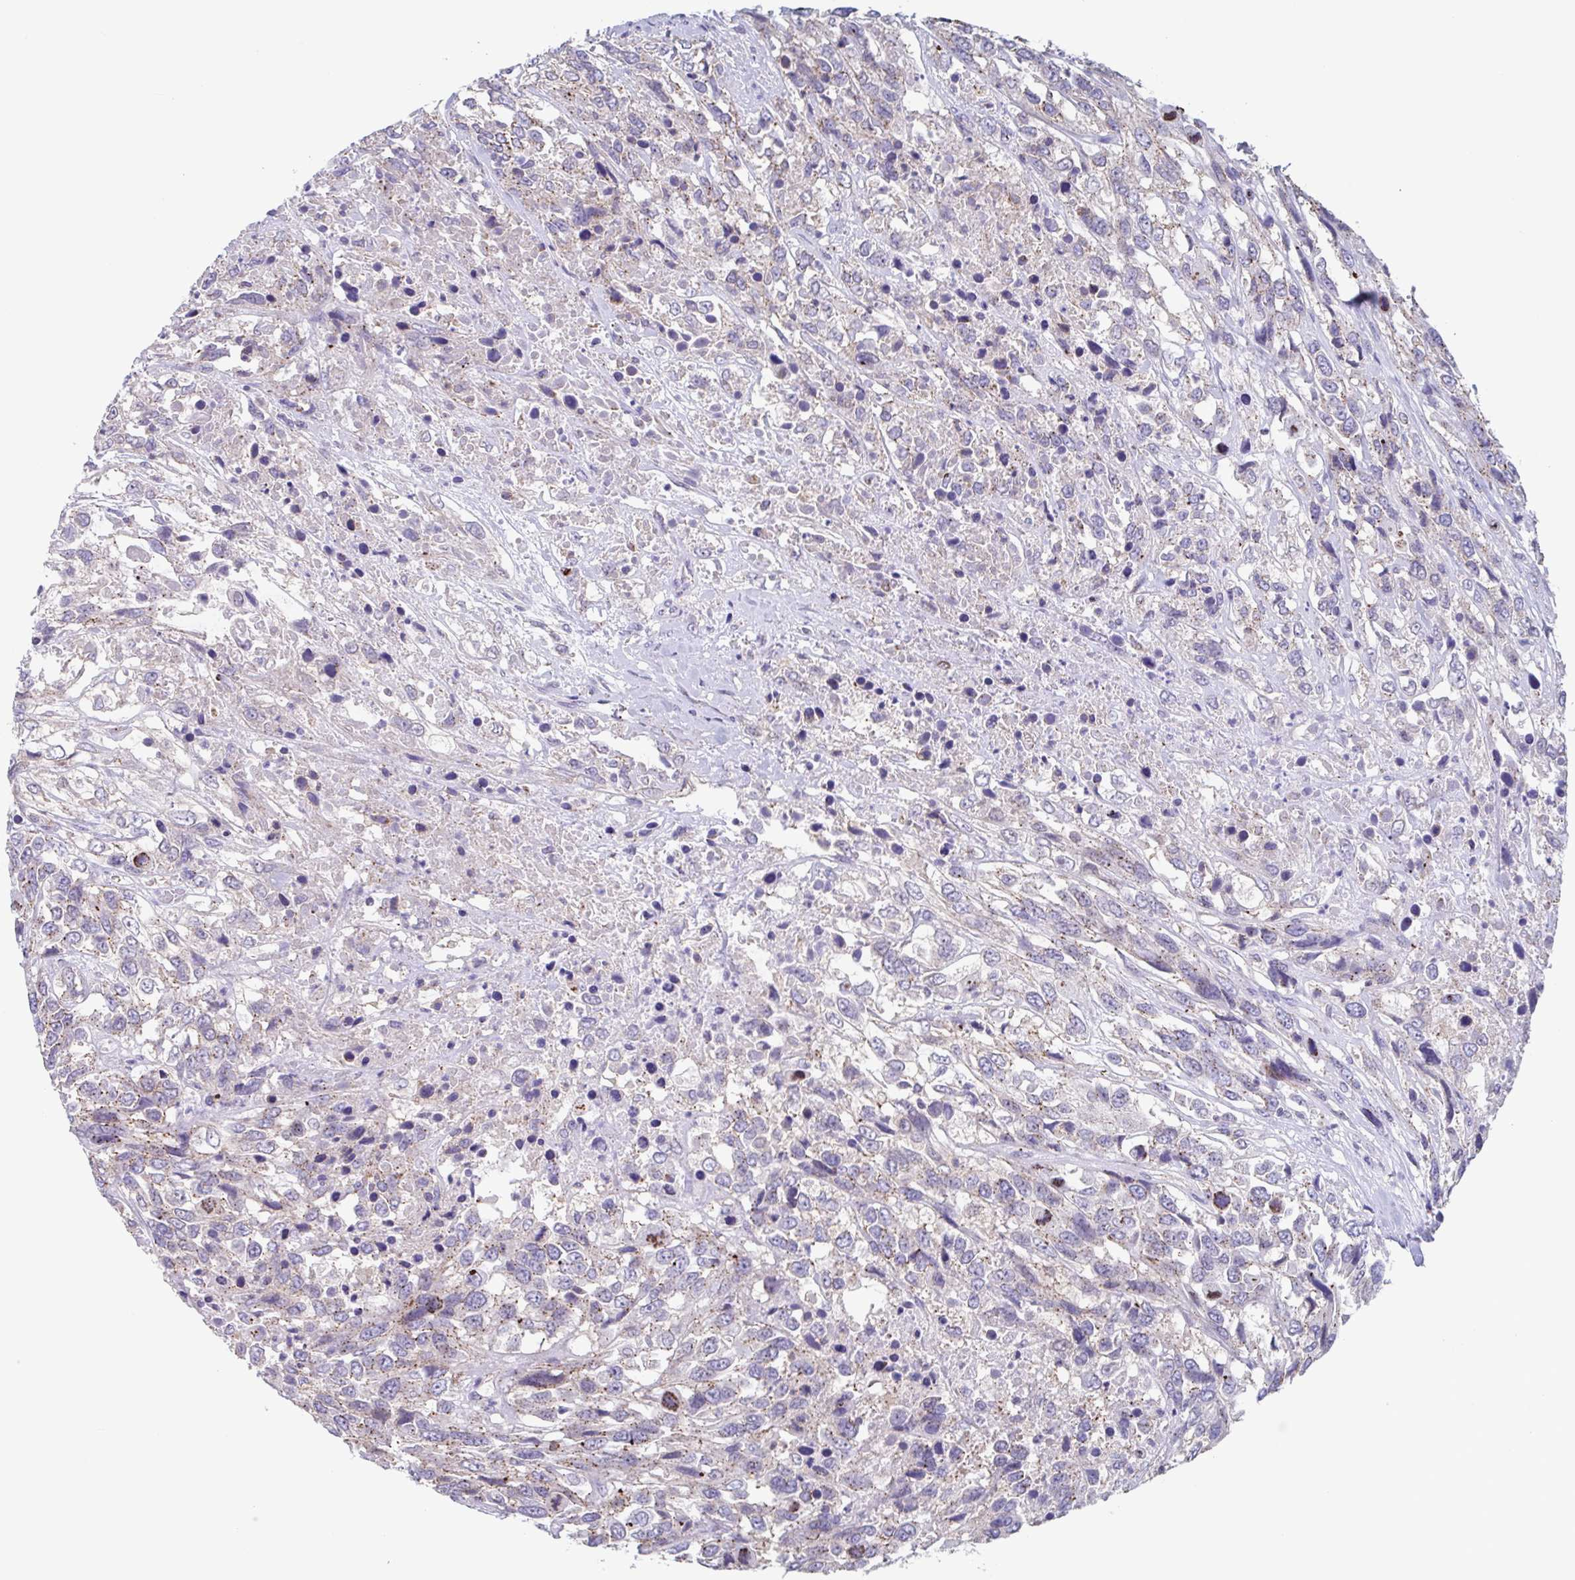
{"staining": {"intensity": "moderate", "quantity": ">75%", "location": "cytoplasmic/membranous"}, "tissue": "urothelial cancer", "cell_type": "Tumor cells", "image_type": "cancer", "snomed": [{"axis": "morphology", "description": "Urothelial carcinoma, High grade"}, {"axis": "topography", "description": "Urinary bladder"}], "caption": "Protein positivity by immunohistochemistry (IHC) reveals moderate cytoplasmic/membranous positivity in about >75% of tumor cells in urothelial carcinoma (high-grade).", "gene": "CHMP5", "patient": {"sex": "female", "age": 70}}